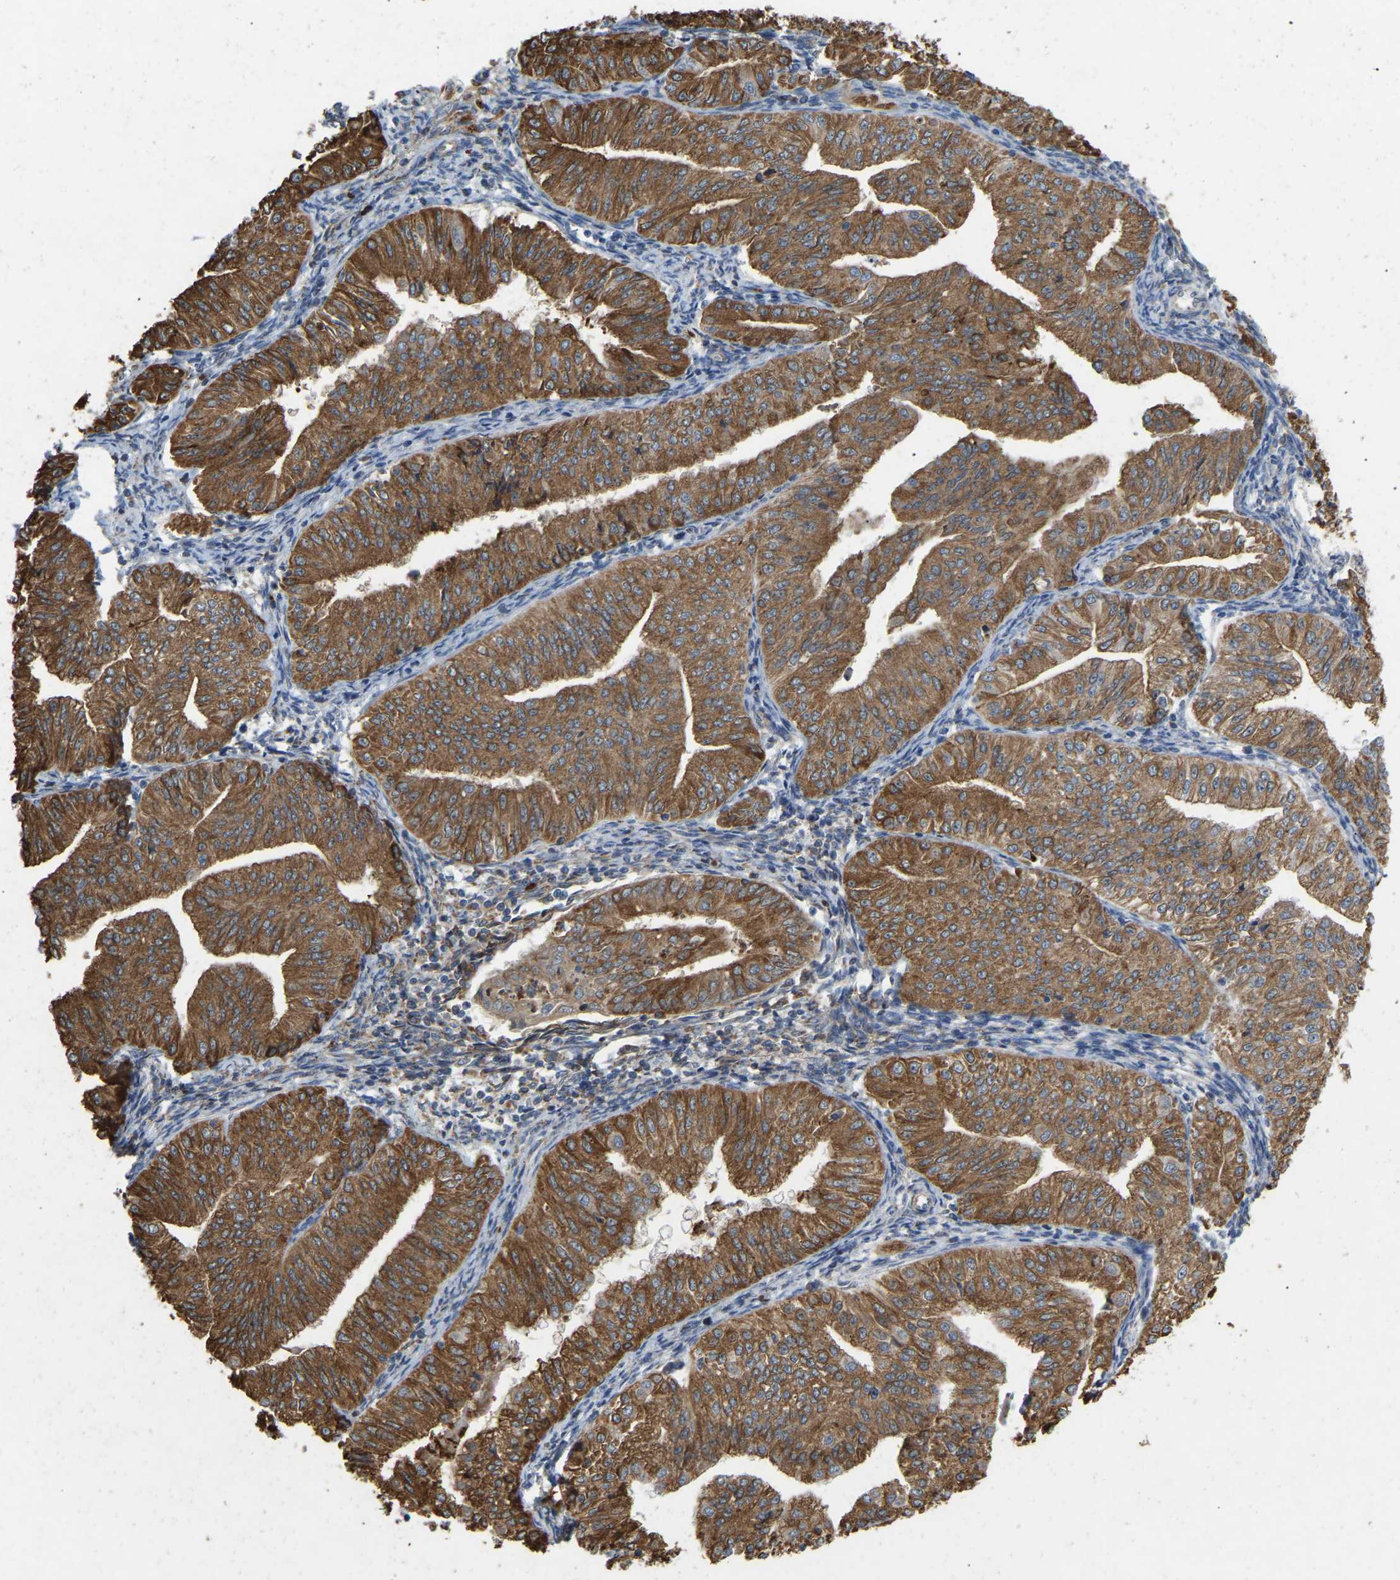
{"staining": {"intensity": "strong", "quantity": ">75%", "location": "cytoplasmic/membranous"}, "tissue": "endometrial cancer", "cell_type": "Tumor cells", "image_type": "cancer", "snomed": [{"axis": "morphology", "description": "Normal tissue, NOS"}, {"axis": "morphology", "description": "Adenocarcinoma, NOS"}, {"axis": "topography", "description": "Endometrium"}], "caption": "Immunohistochemical staining of human endometrial cancer (adenocarcinoma) demonstrates high levels of strong cytoplasmic/membranous positivity in about >75% of tumor cells. (DAB (3,3'-diaminobenzidine) = brown stain, brightfield microscopy at high magnification).", "gene": "RHEB", "patient": {"sex": "female", "age": 53}}